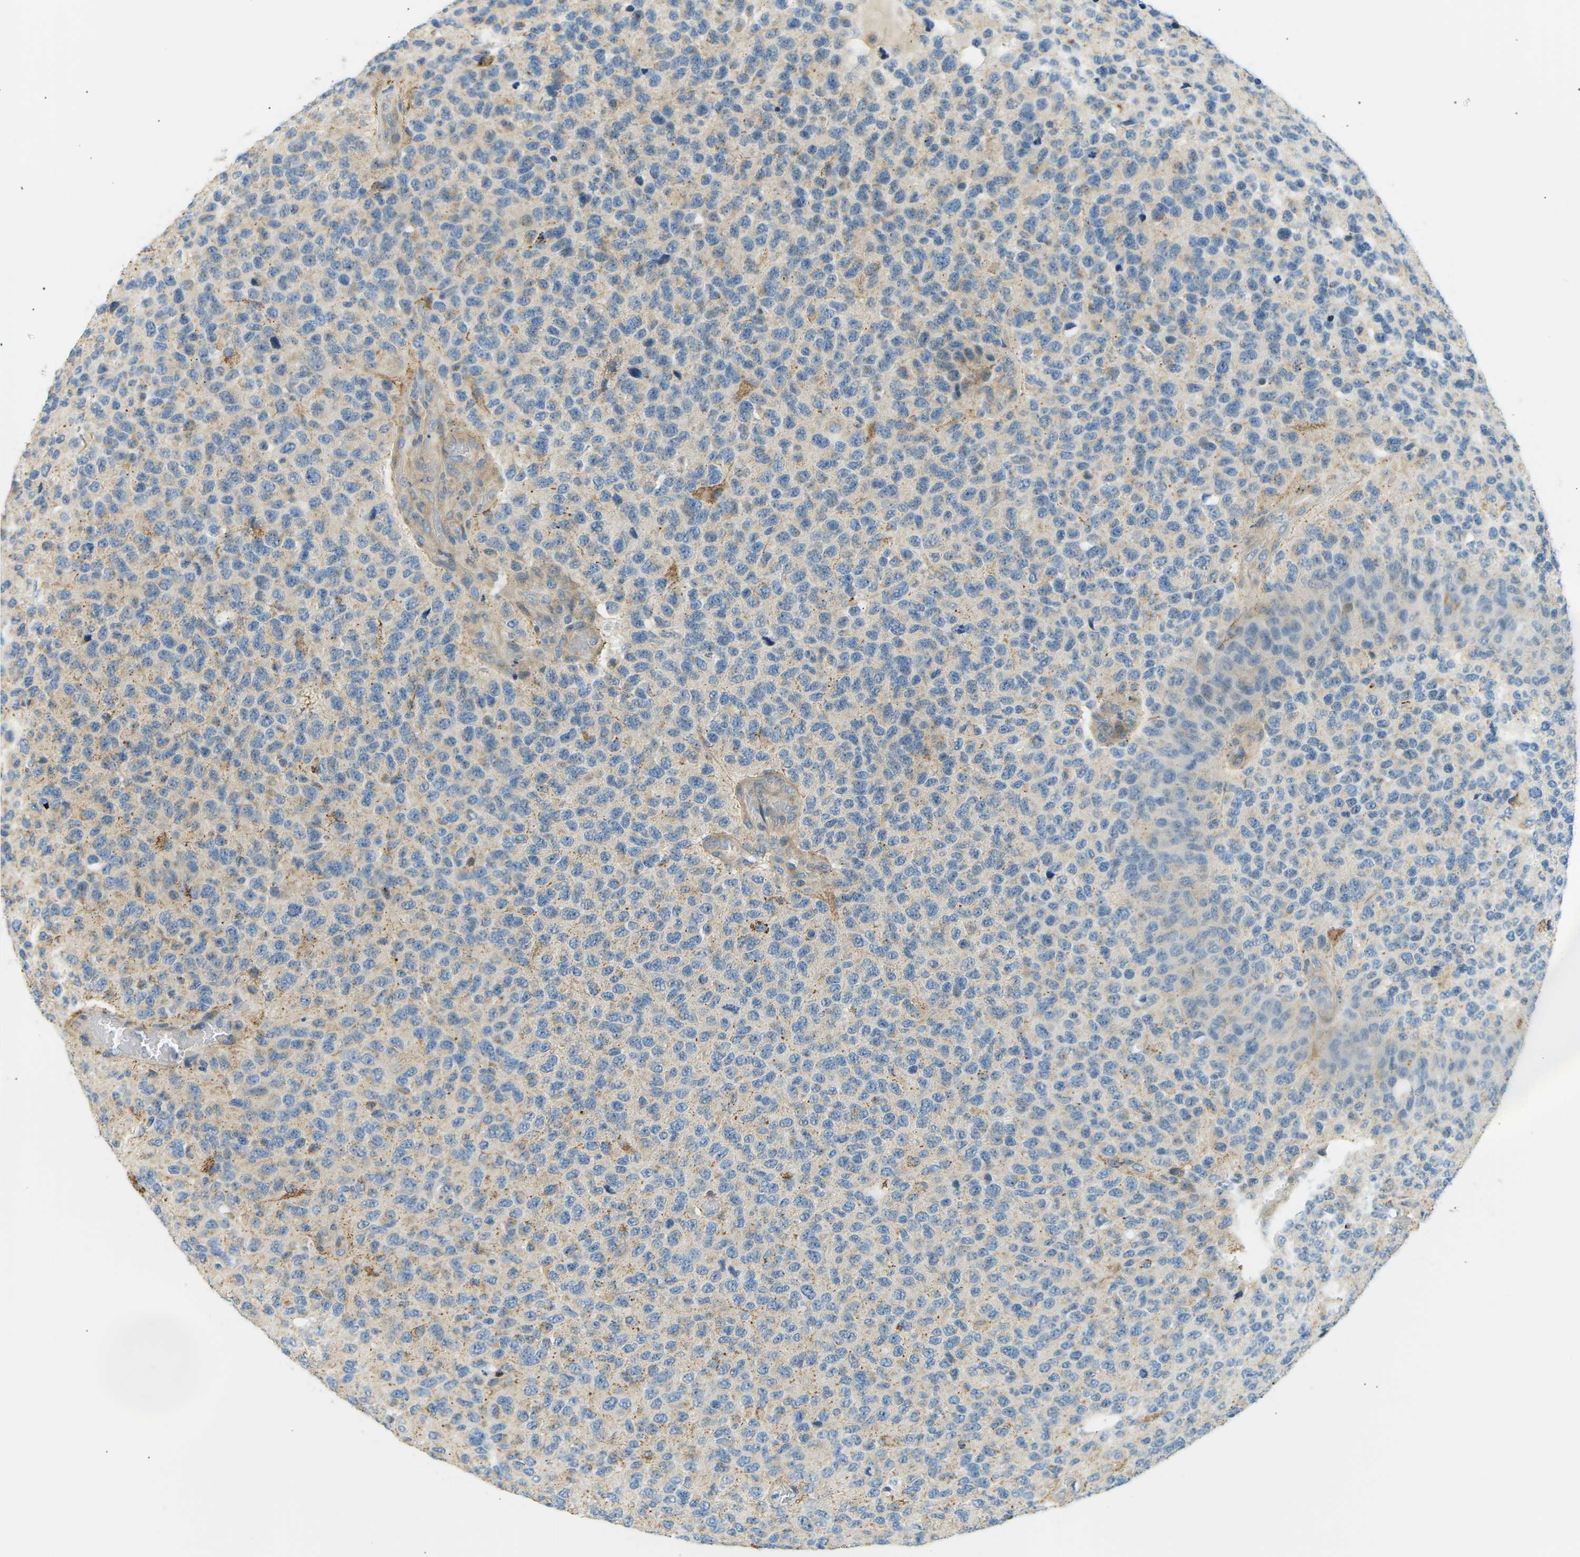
{"staining": {"intensity": "negative", "quantity": "none", "location": "none"}, "tissue": "glioma", "cell_type": "Tumor cells", "image_type": "cancer", "snomed": [{"axis": "morphology", "description": "Glioma, malignant, High grade"}, {"axis": "topography", "description": "pancreas cauda"}], "caption": "A micrograph of glioma stained for a protein exhibits no brown staining in tumor cells.", "gene": "TBC1D8", "patient": {"sex": "male", "age": 60}}